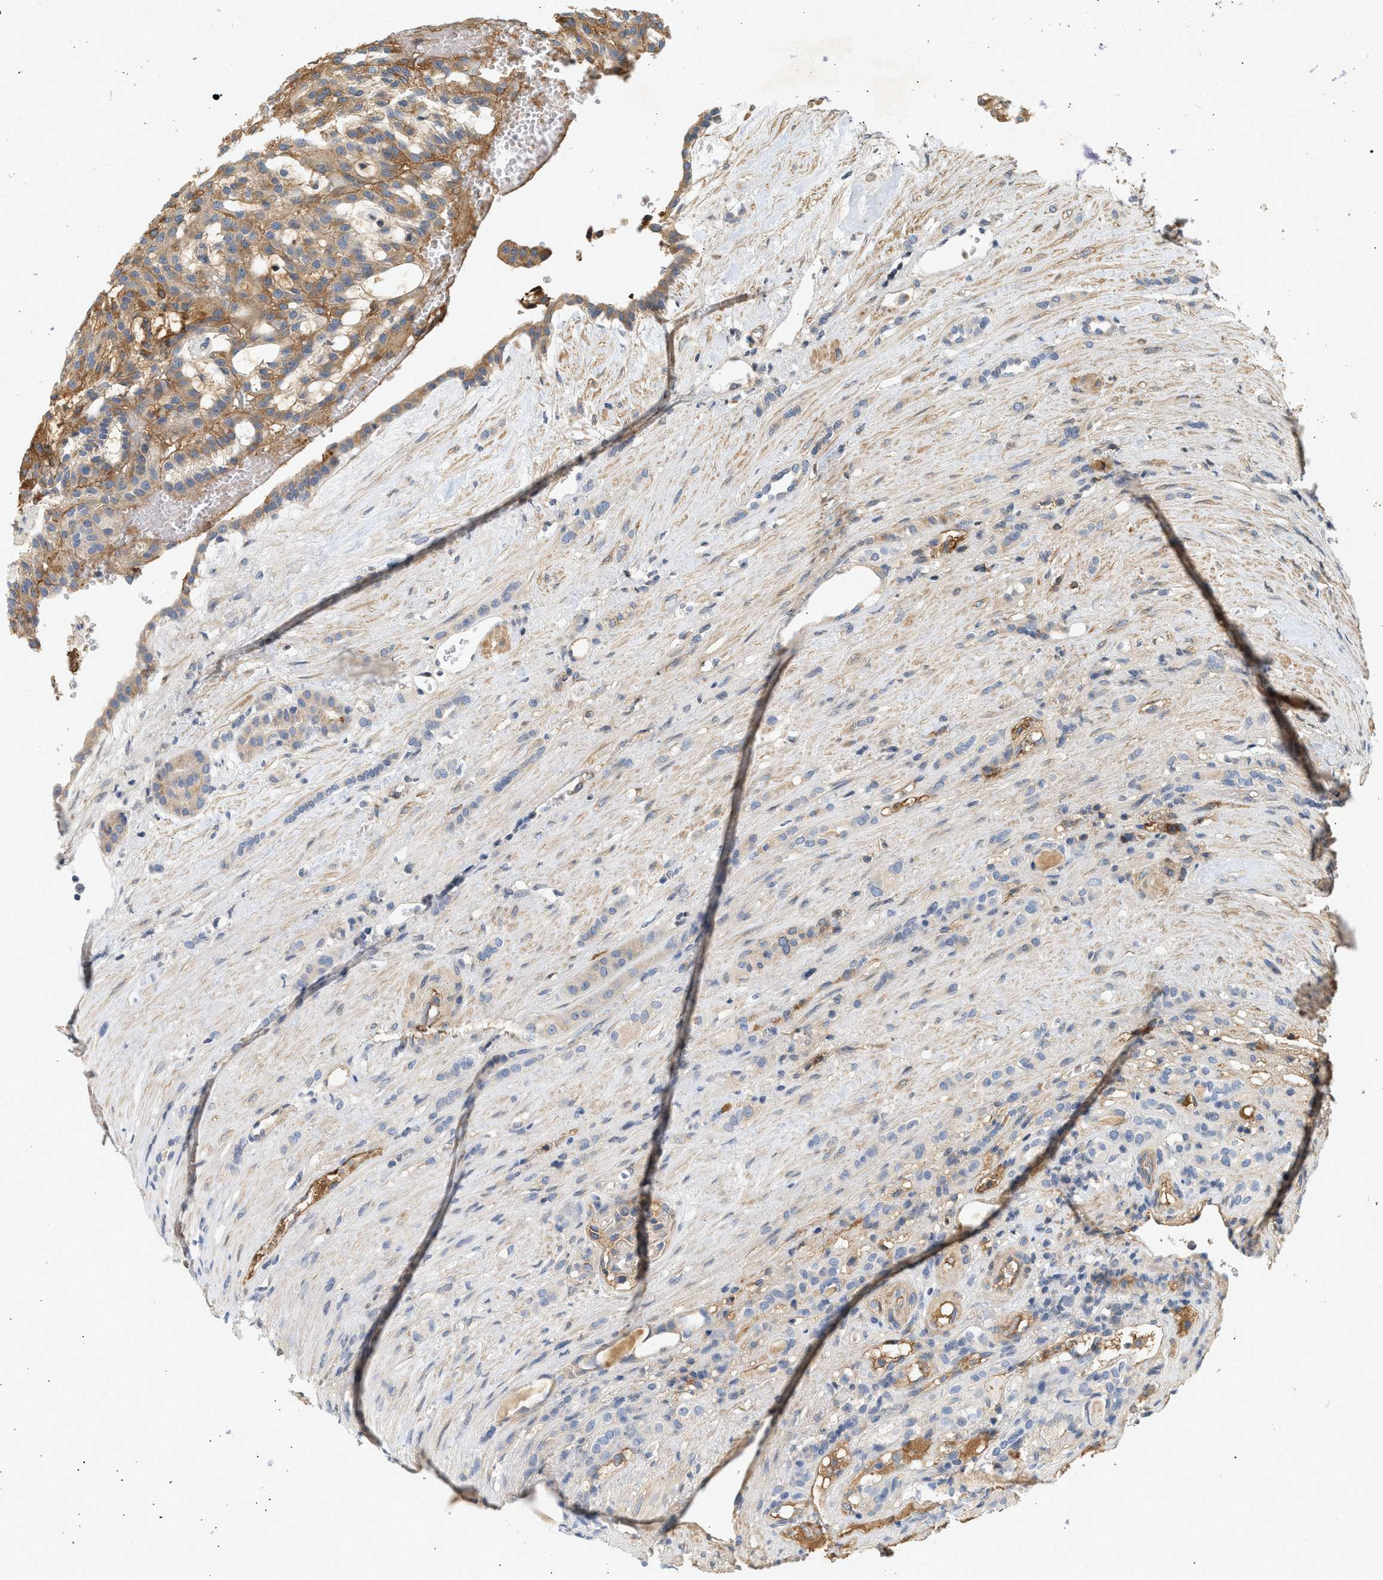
{"staining": {"intensity": "weak", "quantity": ">75%", "location": "cytoplasmic/membranous"}, "tissue": "renal cancer", "cell_type": "Tumor cells", "image_type": "cancer", "snomed": [{"axis": "morphology", "description": "Adenocarcinoma, NOS"}, {"axis": "topography", "description": "Kidney"}], "caption": "Tumor cells exhibit low levels of weak cytoplasmic/membranous positivity in approximately >75% of cells in renal cancer (adenocarcinoma).", "gene": "F8", "patient": {"sex": "male", "age": 63}}